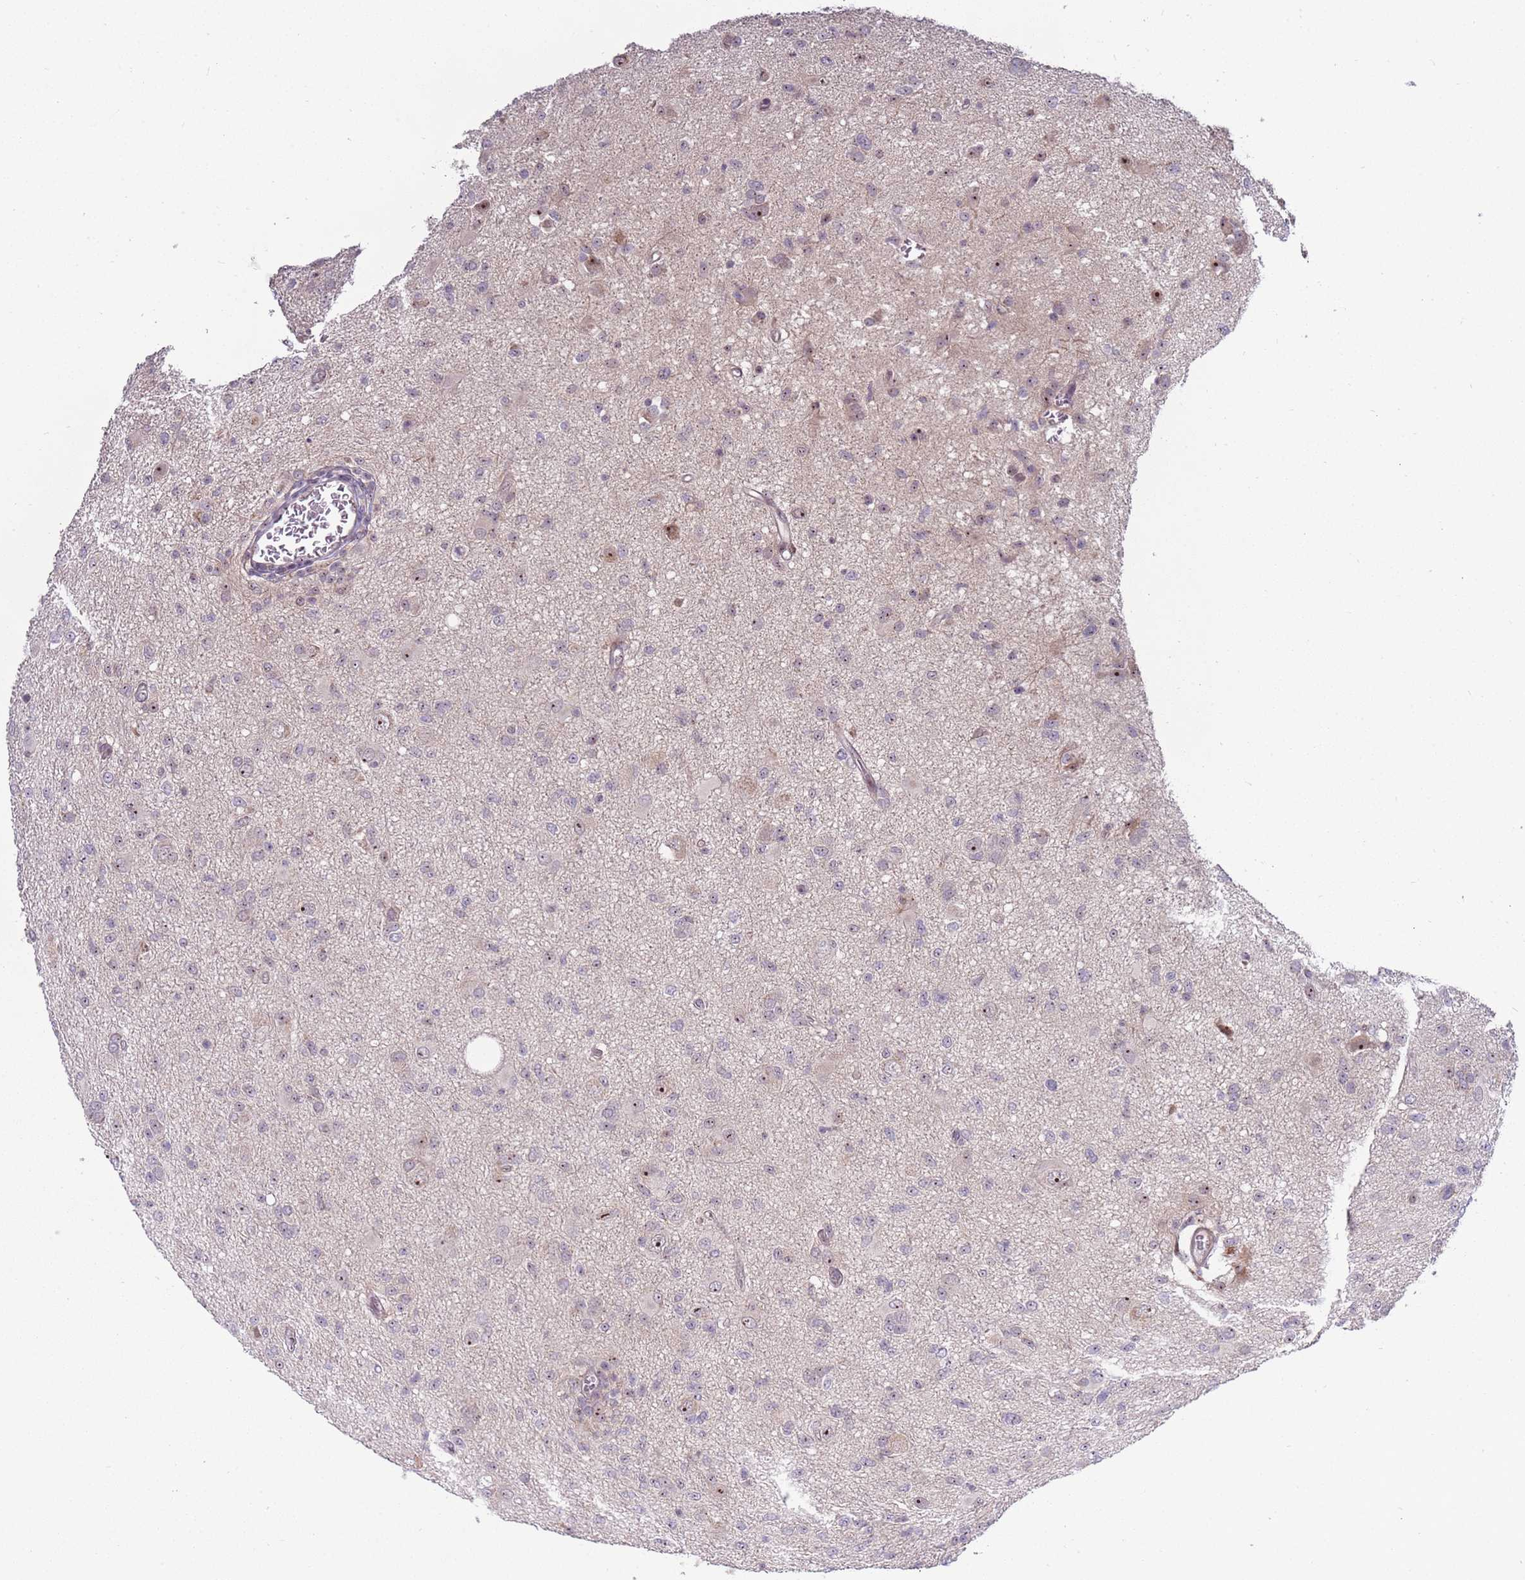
{"staining": {"intensity": "negative", "quantity": "none", "location": "none"}, "tissue": "glioma", "cell_type": "Tumor cells", "image_type": "cancer", "snomed": [{"axis": "morphology", "description": "Glioma, malignant, High grade"}, {"axis": "topography", "description": "Brain"}], "caption": "Histopathology image shows no significant protein expression in tumor cells of glioma. The staining is performed using DAB (3,3'-diaminobenzidine) brown chromogen with nuclei counter-stained in using hematoxylin.", "gene": "UCMA", "patient": {"sex": "female", "age": 57}}